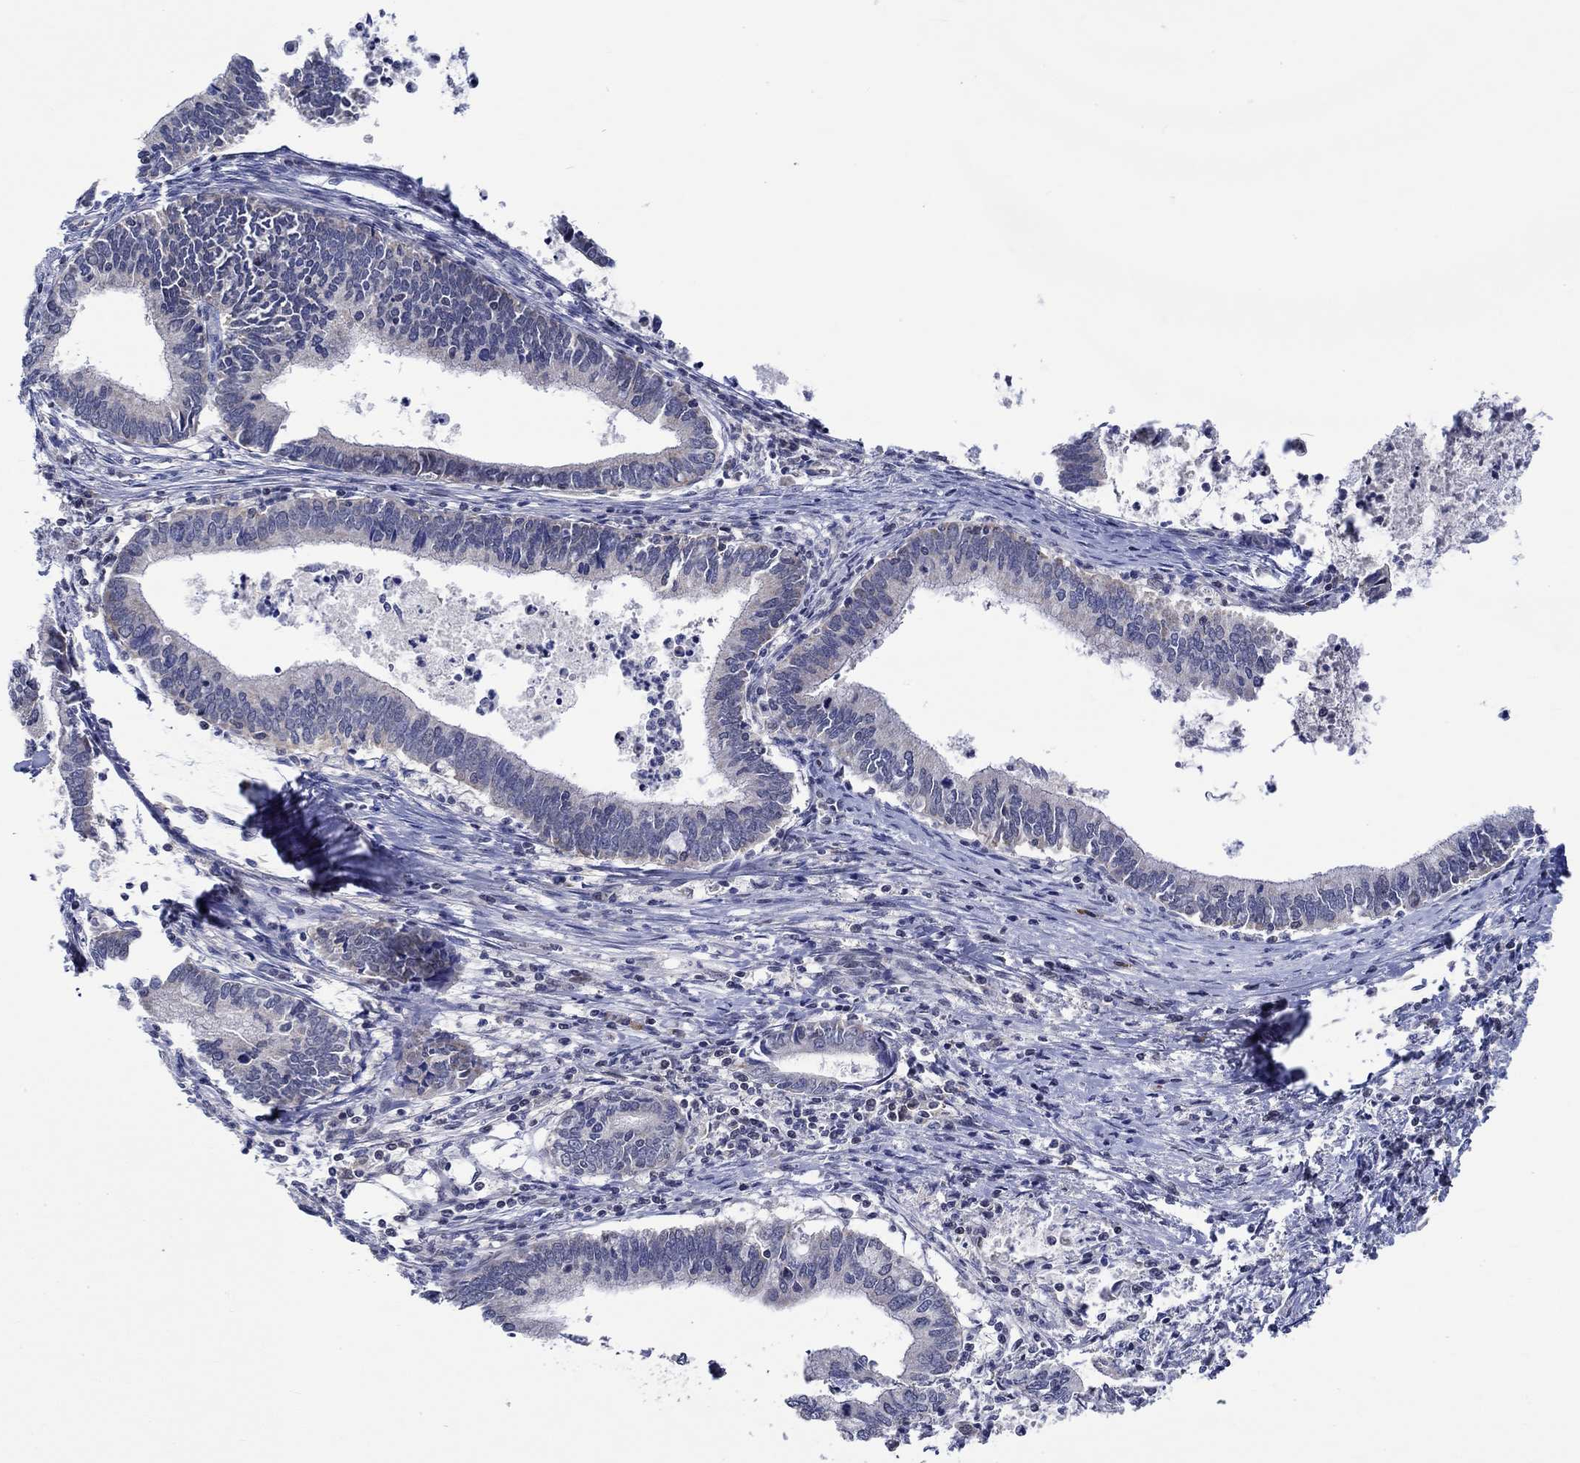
{"staining": {"intensity": "negative", "quantity": "none", "location": "none"}, "tissue": "cervical cancer", "cell_type": "Tumor cells", "image_type": "cancer", "snomed": [{"axis": "morphology", "description": "Adenocarcinoma, NOS"}, {"axis": "topography", "description": "Cervix"}], "caption": "A histopathology image of adenocarcinoma (cervical) stained for a protein displays no brown staining in tumor cells.", "gene": "WASF1", "patient": {"sex": "female", "age": 42}}